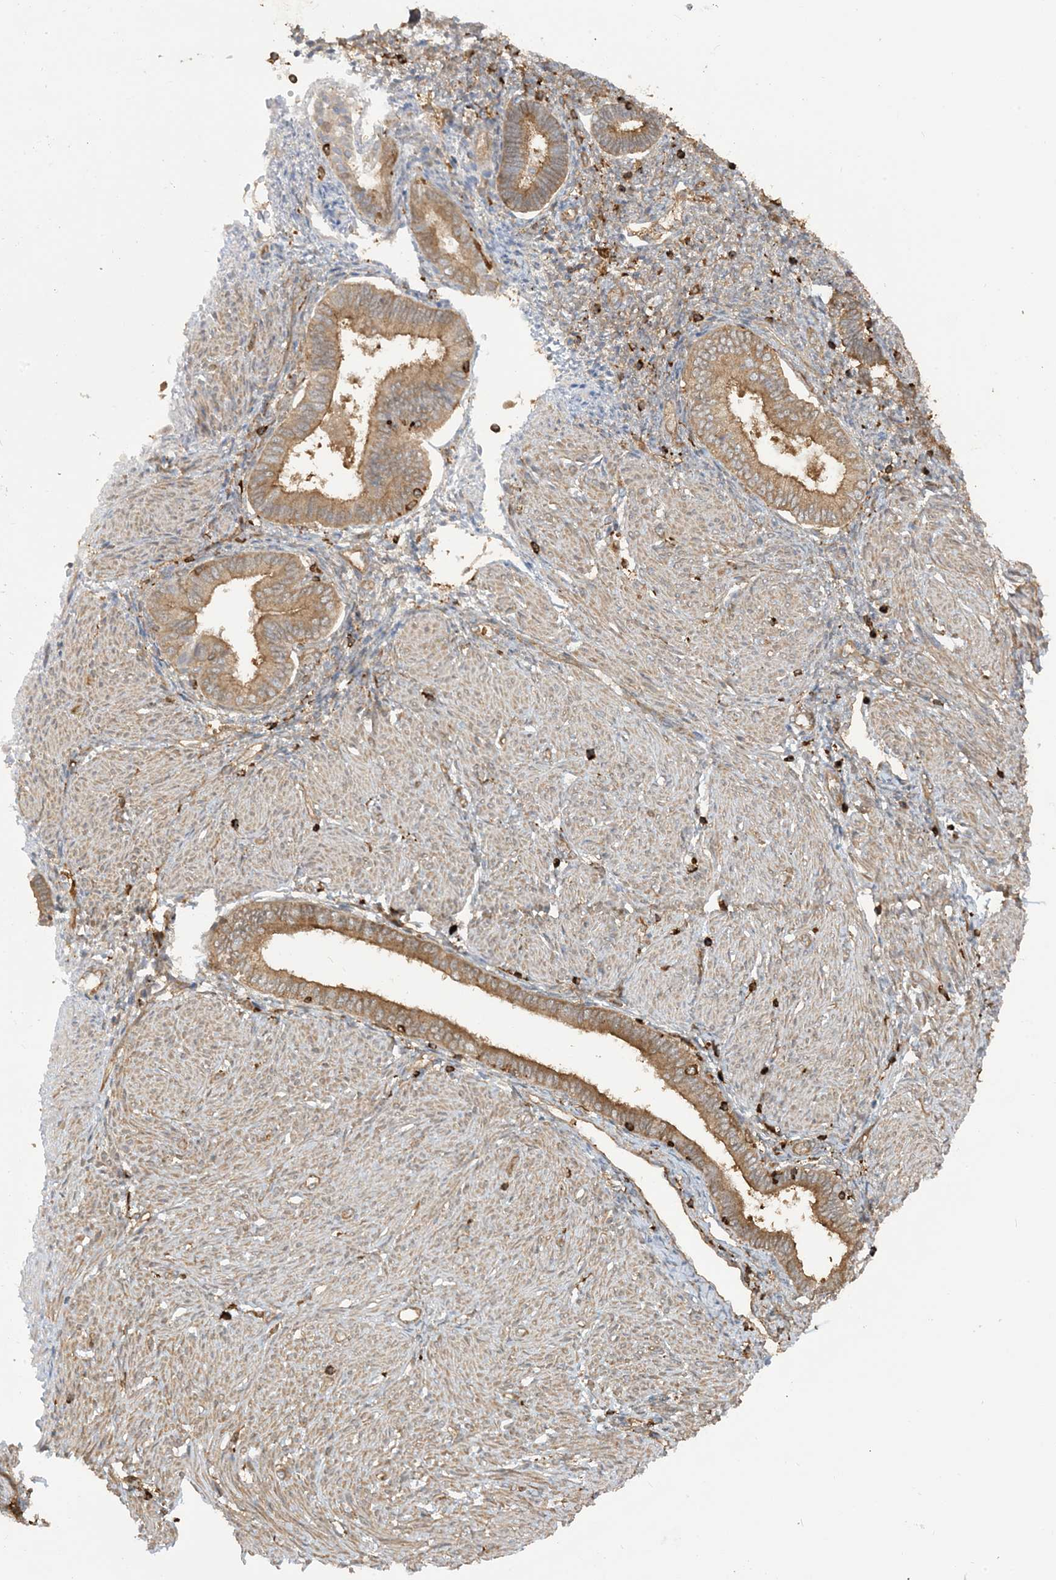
{"staining": {"intensity": "moderate", "quantity": "<25%", "location": "cytoplasmic/membranous"}, "tissue": "endometrium", "cell_type": "Cells in endometrial stroma", "image_type": "normal", "snomed": [{"axis": "morphology", "description": "Normal tissue, NOS"}, {"axis": "topography", "description": "Endometrium"}], "caption": "Immunohistochemical staining of normal human endometrium demonstrates moderate cytoplasmic/membranous protein expression in approximately <25% of cells in endometrial stroma. Immunohistochemistry stains the protein in brown and the nuclei are stained blue.", "gene": "CAPZB", "patient": {"sex": "female", "age": 53}}